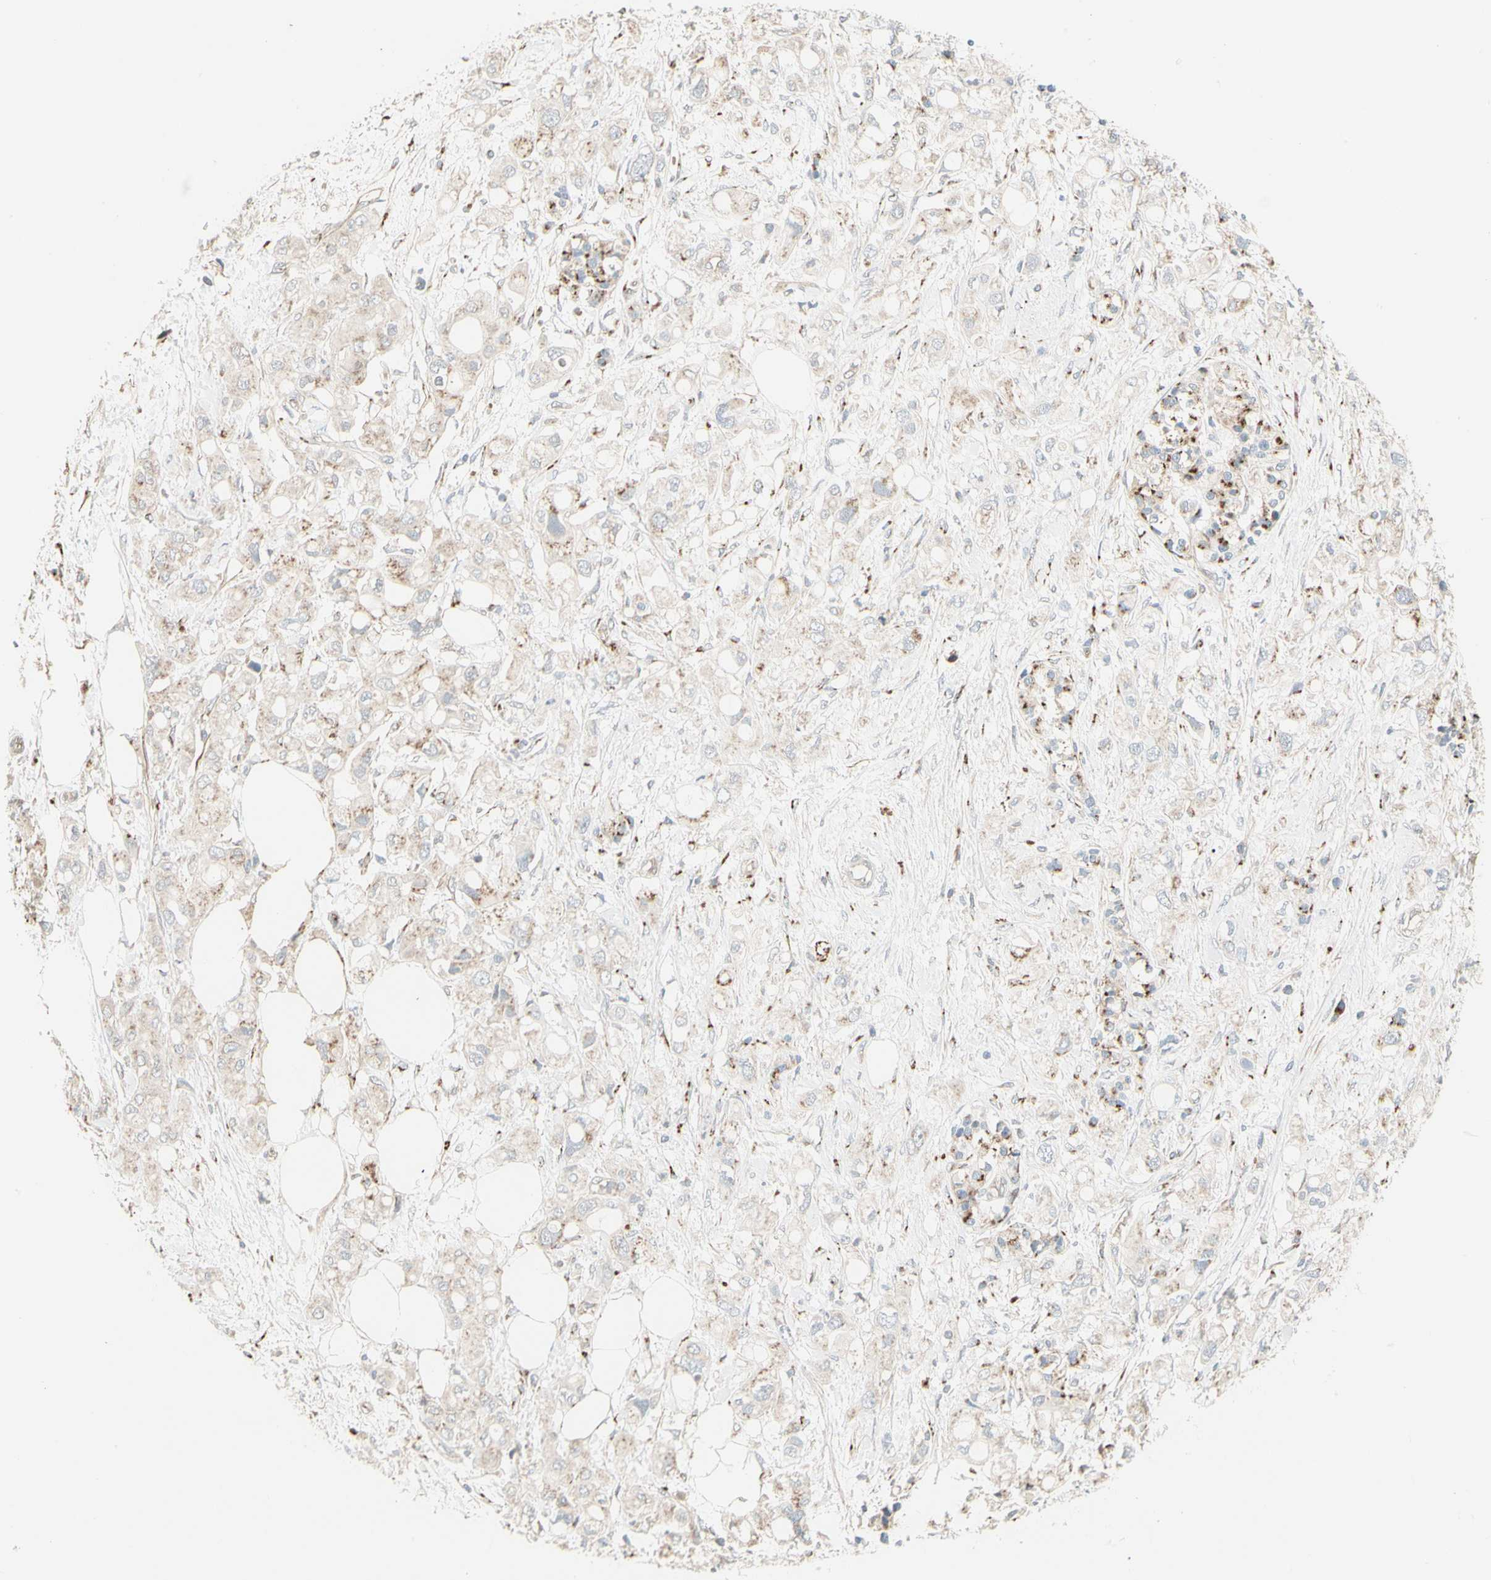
{"staining": {"intensity": "moderate", "quantity": "<25%", "location": "cytoplasmic/membranous"}, "tissue": "pancreatic cancer", "cell_type": "Tumor cells", "image_type": "cancer", "snomed": [{"axis": "morphology", "description": "Adenocarcinoma, NOS"}, {"axis": "topography", "description": "Pancreas"}], "caption": "Pancreatic cancer stained with a protein marker exhibits moderate staining in tumor cells.", "gene": "ABCA3", "patient": {"sex": "female", "age": 56}}